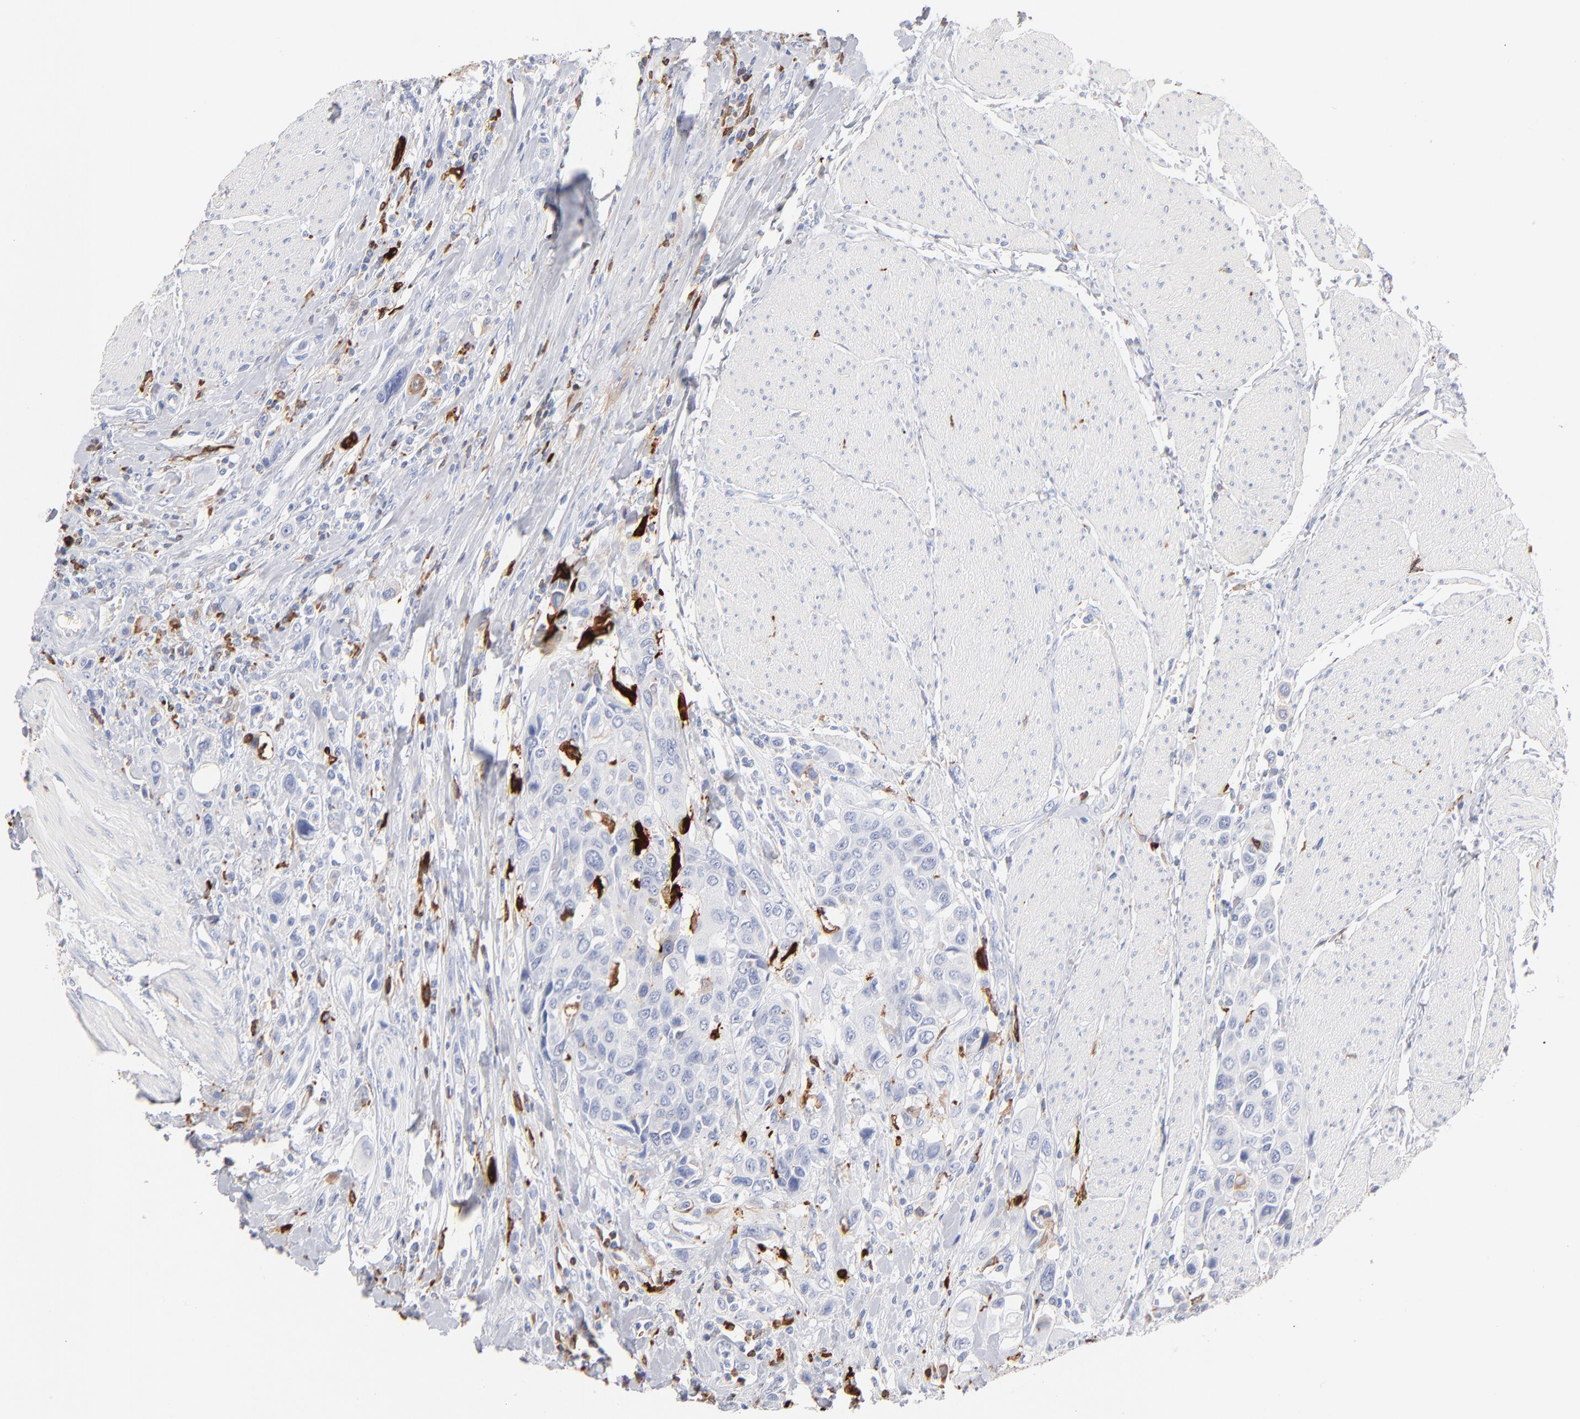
{"staining": {"intensity": "negative", "quantity": "none", "location": "none"}, "tissue": "urothelial cancer", "cell_type": "Tumor cells", "image_type": "cancer", "snomed": [{"axis": "morphology", "description": "Urothelial carcinoma, High grade"}, {"axis": "topography", "description": "Urinary bladder"}], "caption": "DAB immunohistochemical staining of urothelial cancer displays no significant expression in tumor cells.", "gene": "APOH", "patient": {"sex": "male", "age": 50}}